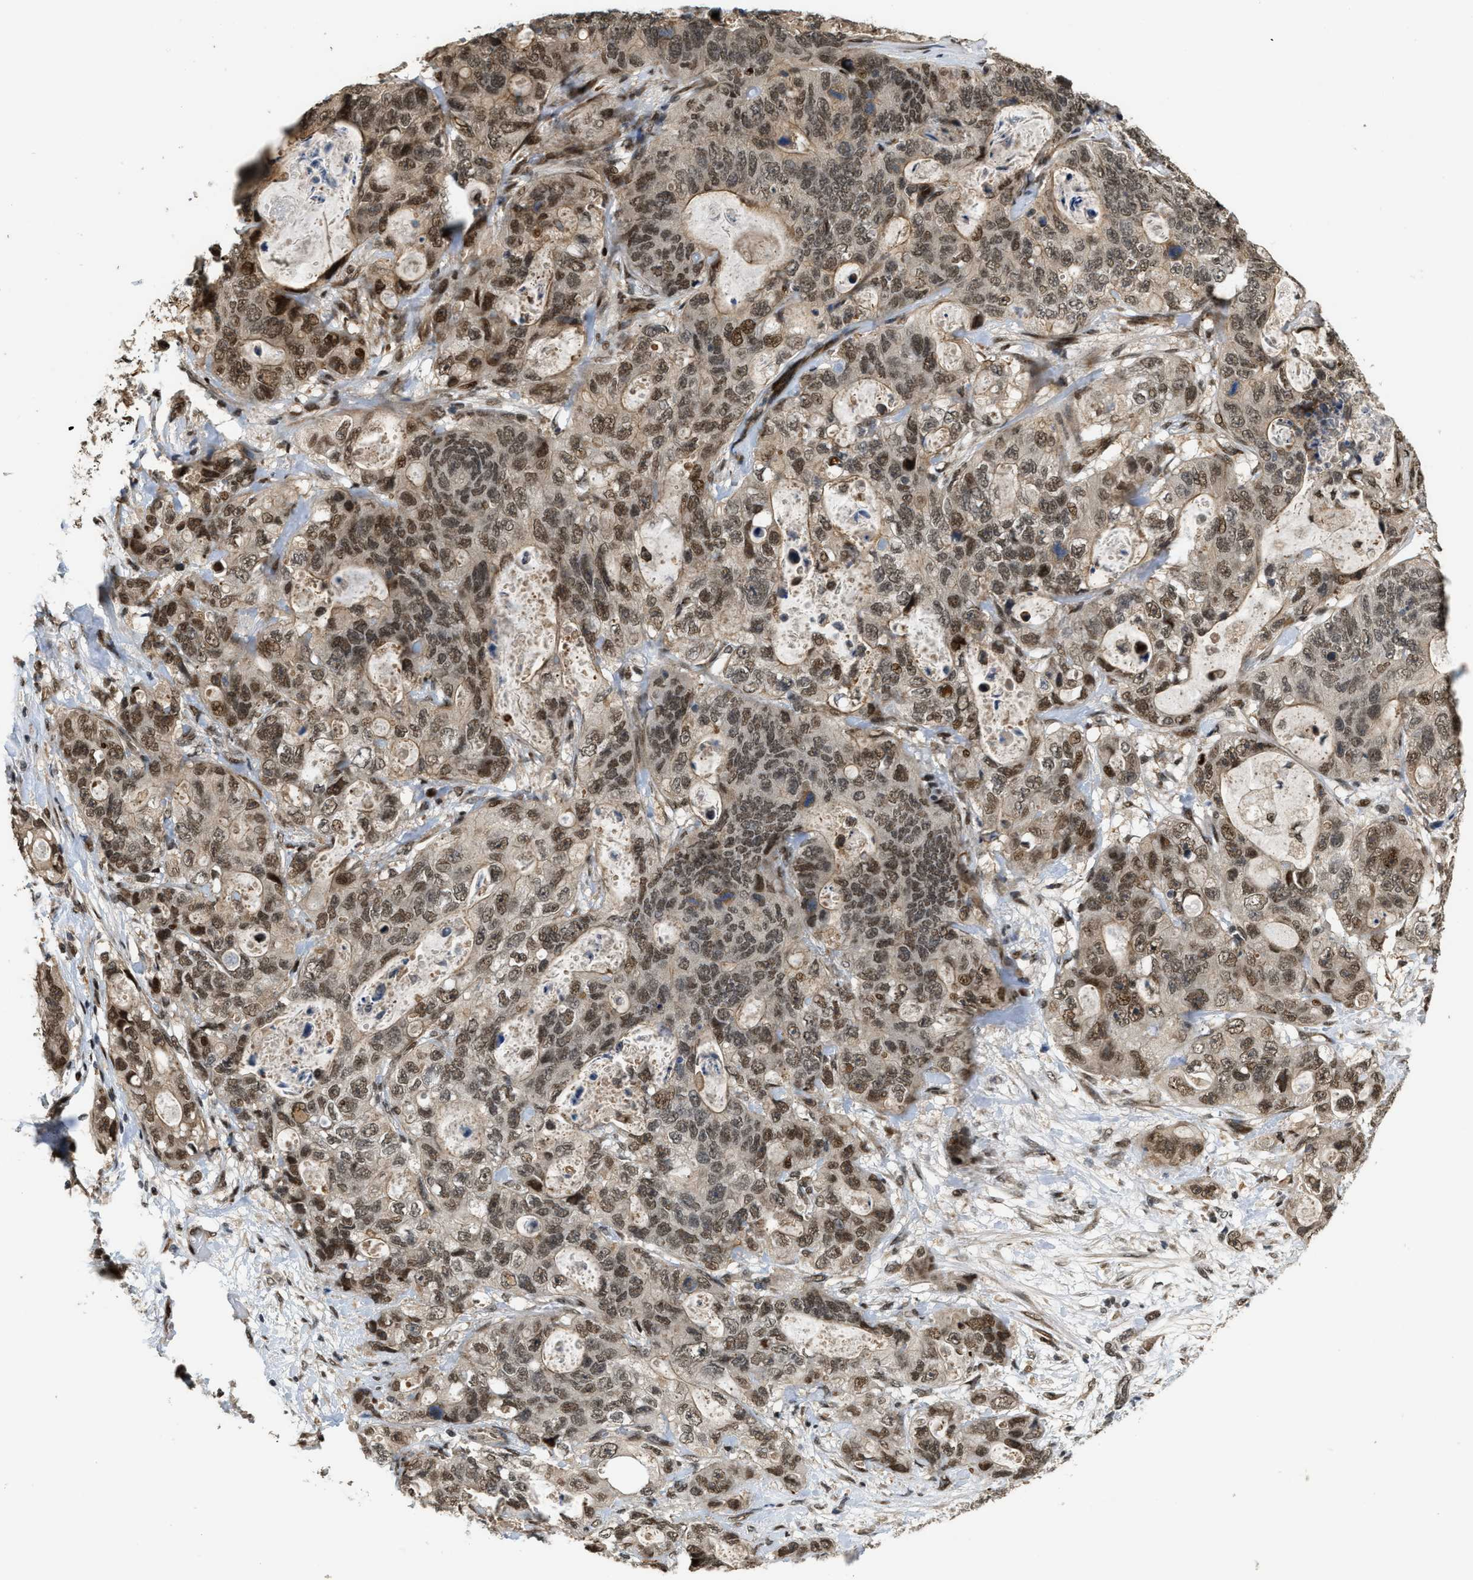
{"staining": {"intensity": "moderate", "quantity": ">75%", "location": "nuclear"}, "tissue": "stomach cancer", "cell_type": "Tumor cells", "image_type": "cancer", "snomed": [{"axis": "morphology", "description": "Normal tissue, NOS"}, {"axis": "morphology", "description": "Adenocarcinoma, NOS"}, {"axis": "topography", "description": "Stomach"}], "caption": "High-power microscopy captured an immunohistochemistry image of stomach adenocarcinoma, revealing moderate nuclear expression in approximately >75% of tumor cells.", "gene": "SERTAD2", "patient": {"sex": "female", "age": 89}}